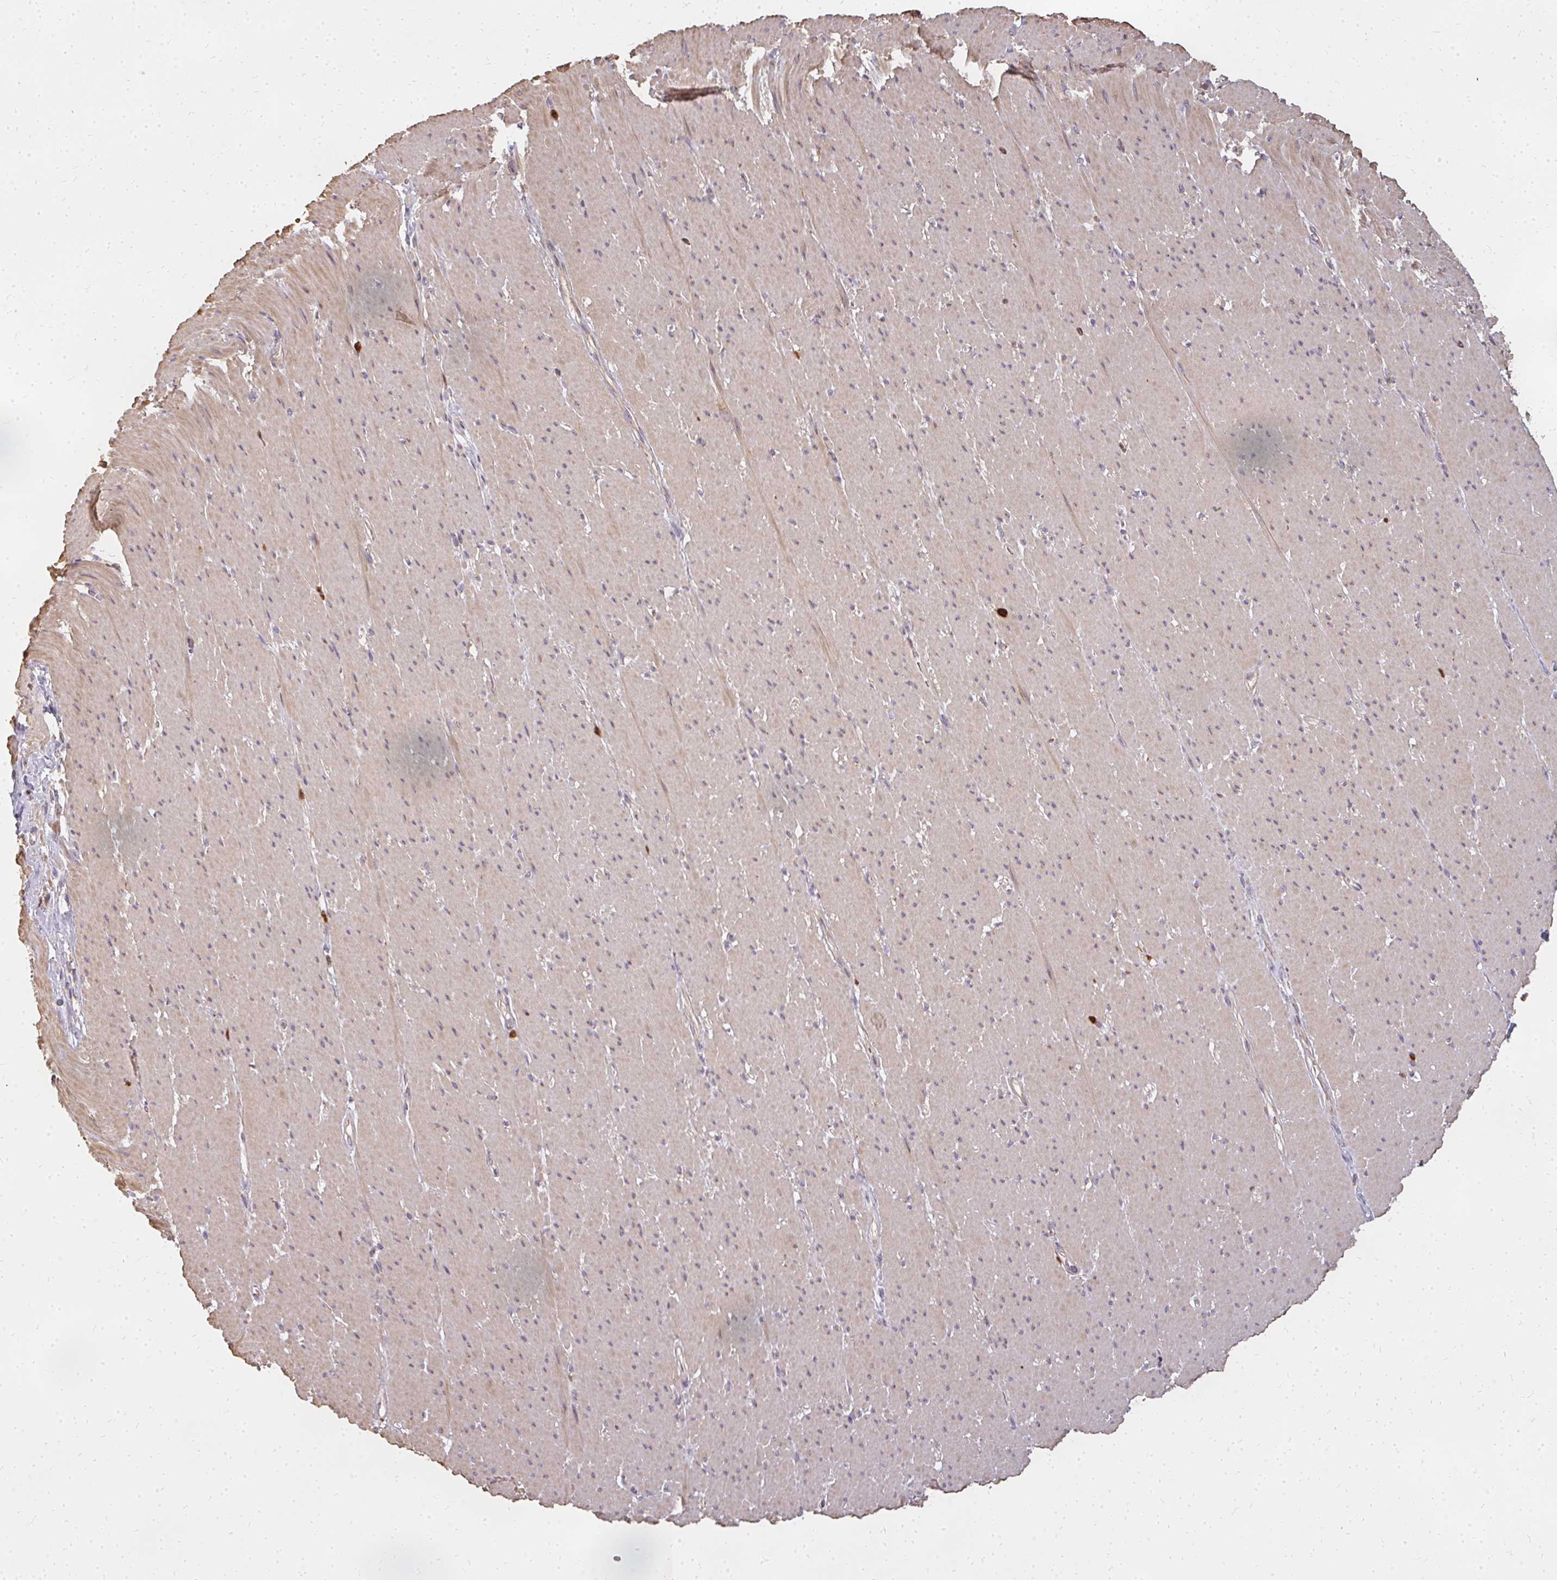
{"staining": {"intensity": "moderate", "quantity": "25%-75%", "location": "cytoplasmic/membranous"}, "tissue": "smooth muscle", "cell_type": "Smooth muscle cells", "image_type": "normal", "snomed": [{"axis": "morphology", "description": "Normal tissue, NOS"}, {"axis": "topography", "description": "Smooth muscle"}, {"axis": "topography", "description": "Rectum"}], "caption": "A histopathology image showing moderate cytoplasmic/membranous expression in about 25%-75% of smooth muscle cells in unremarkable smooth muscle, as visualized by brown immunohistochemical staining.", "gene": "CNTRL", "patient": {"sex": "male", "age": 53}}